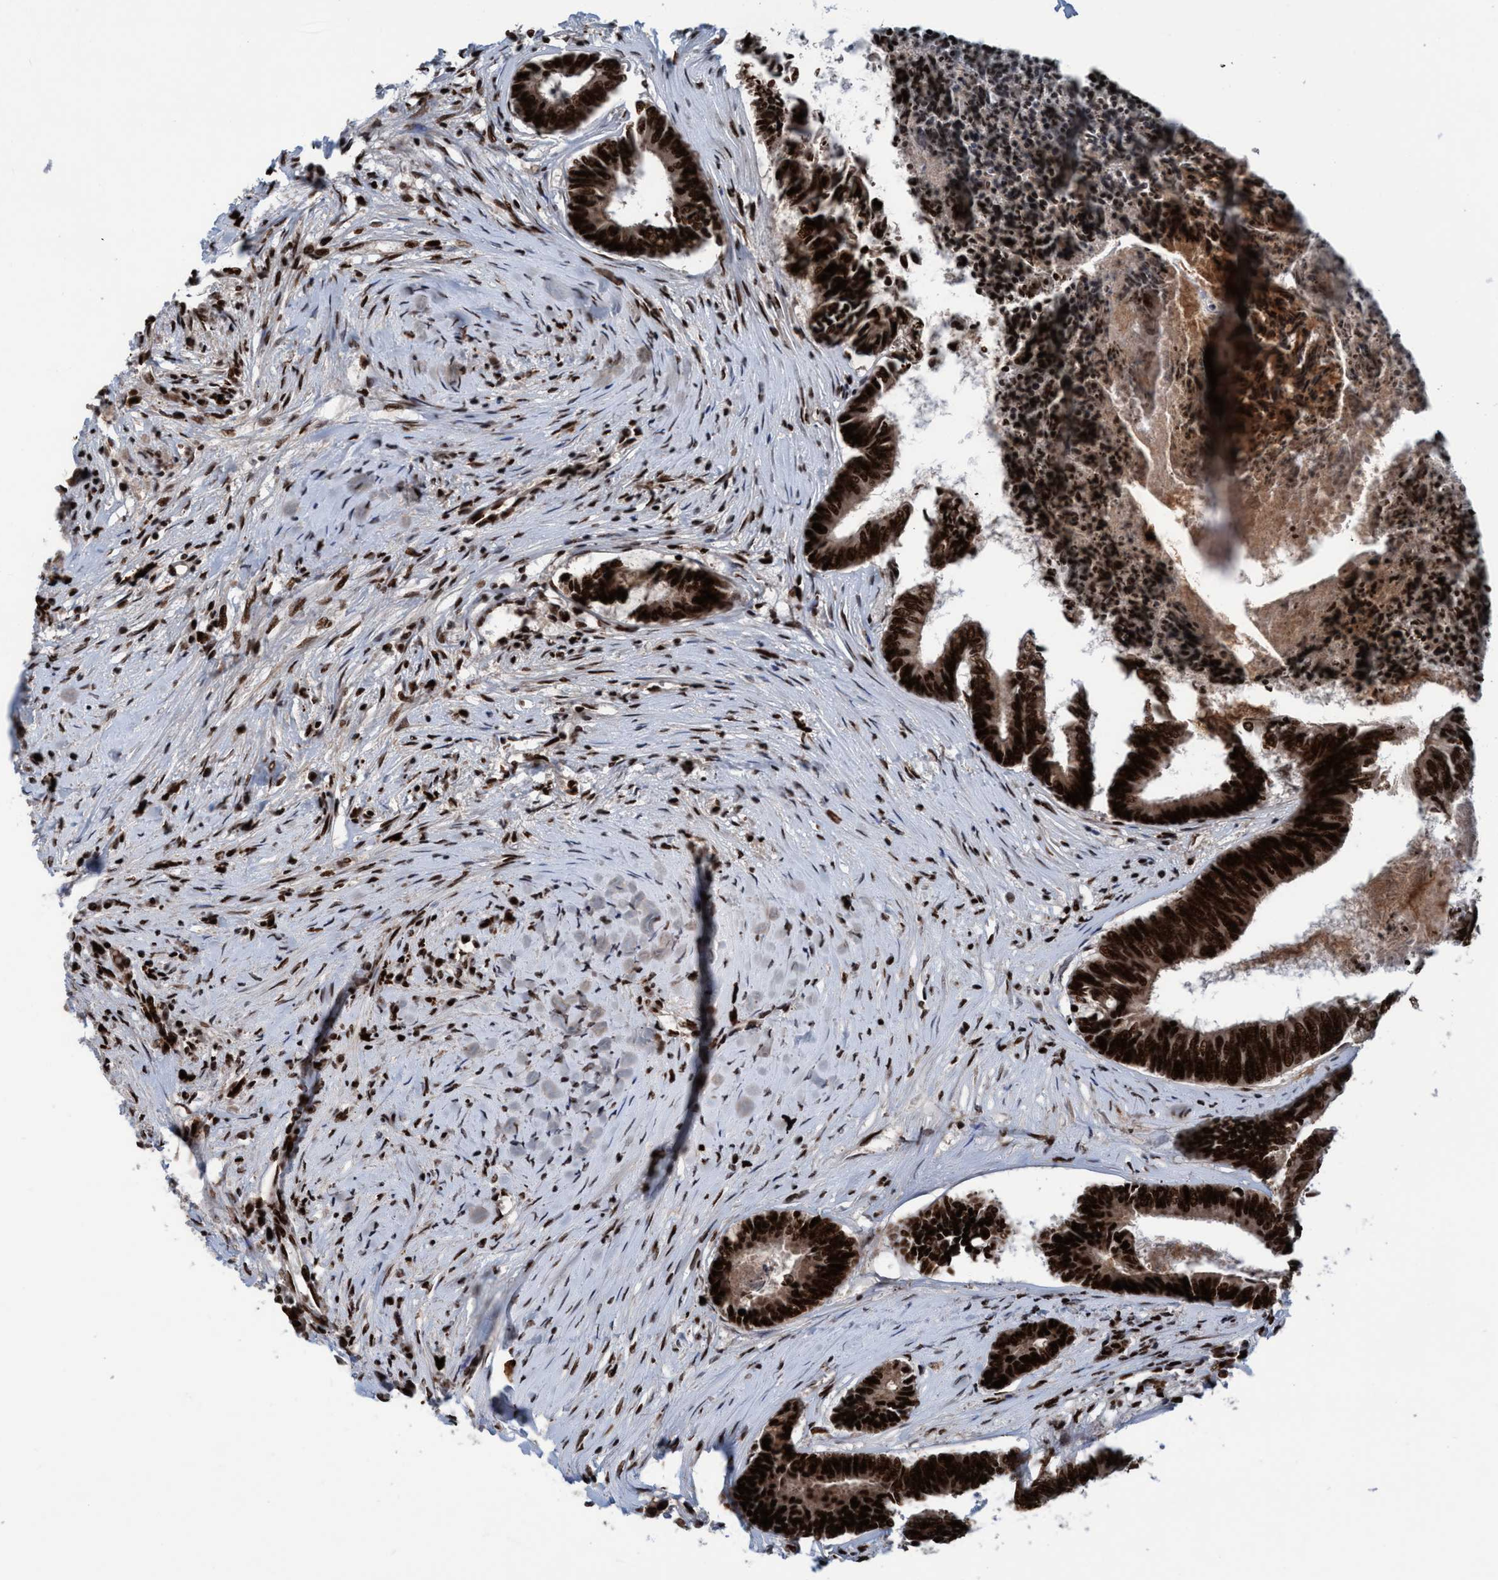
{"staining": {"intensity": "strong", "quantity": ">75%", "location": "cytoplasmic/membranous,nuclear"}, "tissue": "colorectal cancer", "cell_type": "Tumor cells", "image_type": "cancer", "snomed": [{"axis": "morphology", "description": "Adenocarcinoma, NOS"}, {"axis": "topography", "description": "Rectum"}], "caption": "Adenocarcinoma (colorectal) was stained to show a protein in brown. There is high levels of strong cytoplasmic/membranous and nuclear expression in about >75% of tumor cells. The staining was performed using DAB (3,3'-diaminobenzidine), with brown indicating positive protein expression. Nuclei are stained blue with hematoxylin.", "gene": "TOPBP1", "patient": {"sex": "male", "age": 63}}